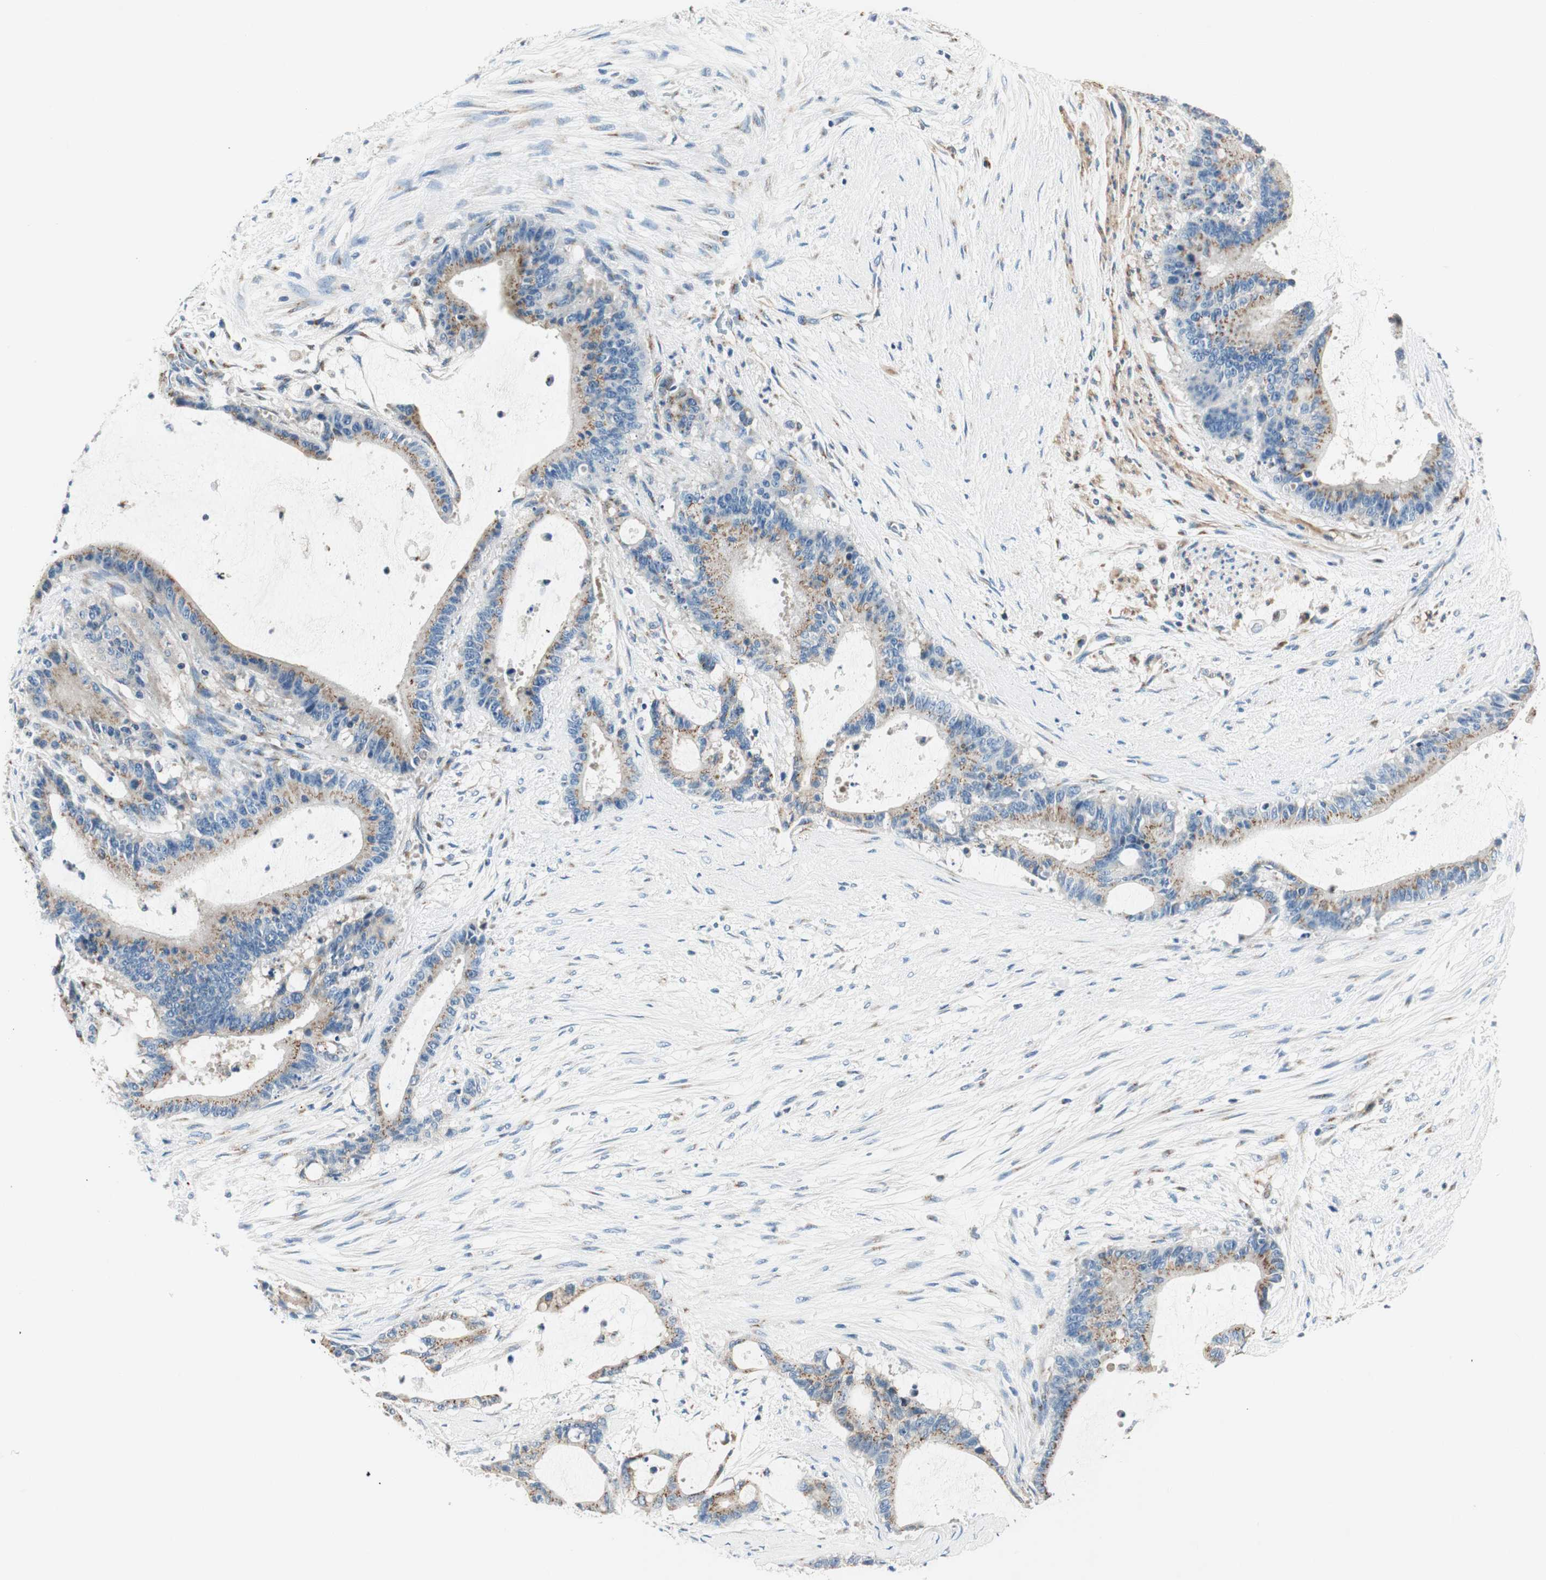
{"staining": {"intensity": "moderate", "quantity": ">75%", "location": "cytoplasmic/membranous"}, "tissue": "liver cancer", "cell_type": "Tumor cells", "image_type": "cancer", "snomed": [{"axis": "morphology", "description": "Cholangiocarcinoma"}, {"axis": "topography", "description": "Liver"}], "caption": "Liver cancer stained with a brown dye reveals moderate cytoplasmic/membranous positive staining in approximately >75% of tumor cells.", "gene": "TMF1", "patient": {"sex": "female", "age": 73}}